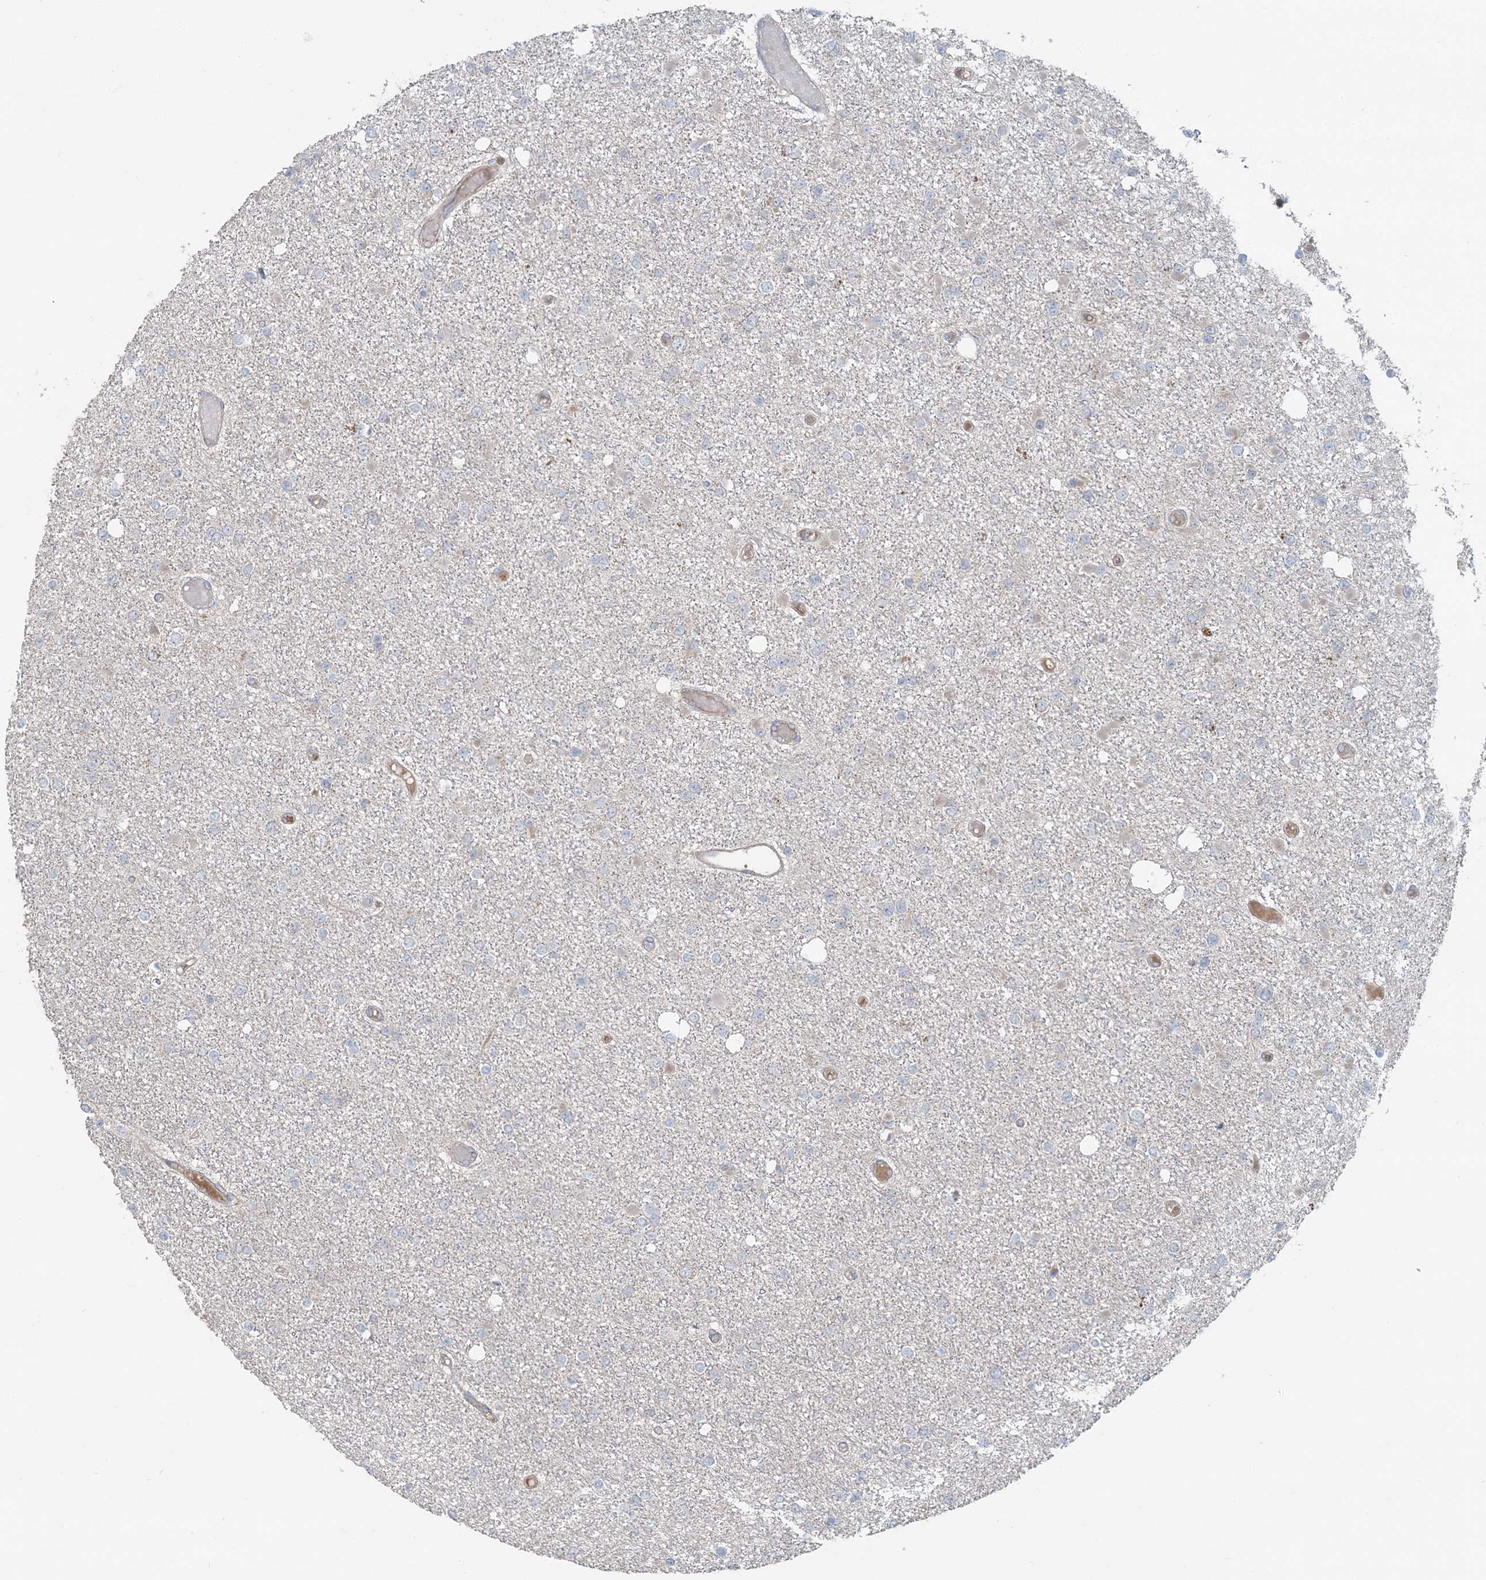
{"staining": {"intensity": "negative", "quantity": "none", "location": "none"}, "tissue": "glioma", "cell_type": "Tumor cells", "image_type": "cancer", "snomed": [{"axis": "morphology", "description": "Glioma, malignant, Low grade"}, {"axis": "topography", "description": "Brain"}], "caption": "The histopathology image shows no staining of tumor cells in low-grade glioma (malignant). (DAB (3,3'-diaminobenzidine) immunohistochemistry visualized using brightfield microscopy, high magnification).", "gene": "LRPPRC", "patient": {"sex": "female", "age": 22}}